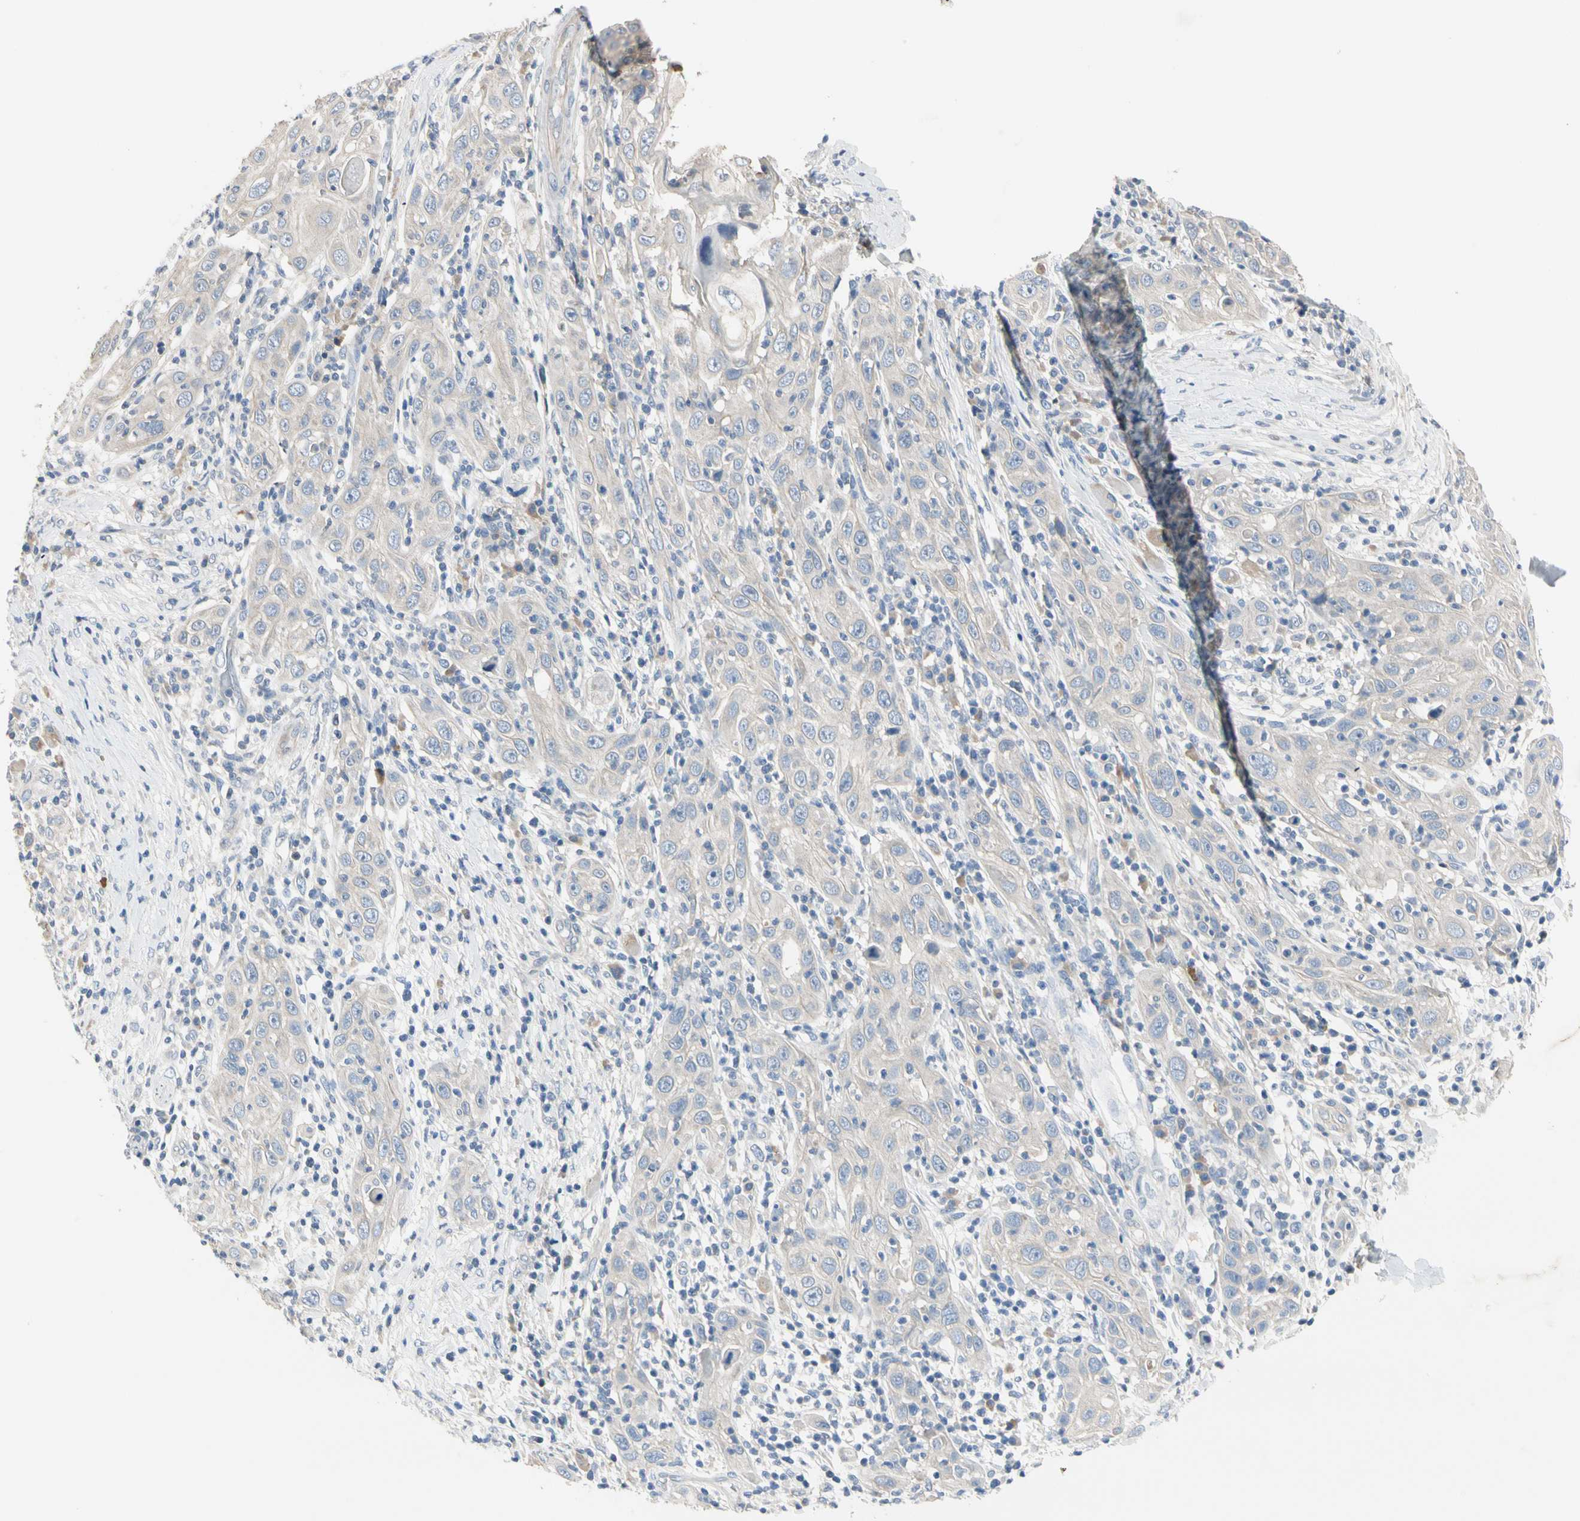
{"staining": {"intensity": "weak", "quantity": "<25%", "location": "cytoplasmic/membranous"}, "tissue": "skin cancer", "cell_type": "Tumor cells", "image_type": "cancer", "snomed": [{"axis": "morphology", "description": "Squamous cell carcinoma, NOS"}, {"axis": "topography", "description": "Skin"}], "caption": "DAB (3,3'-diaminobenzidine) immunohistochemical staining of human skin squamous cell carcinoma exhibits no significant expression in tumor cells. The staining is performed using DAB brown chromogen with nuclei counter-stained in using hematoxylin.", "gene": "GPR153", "patient": {"sex": "female", "age": 88}}